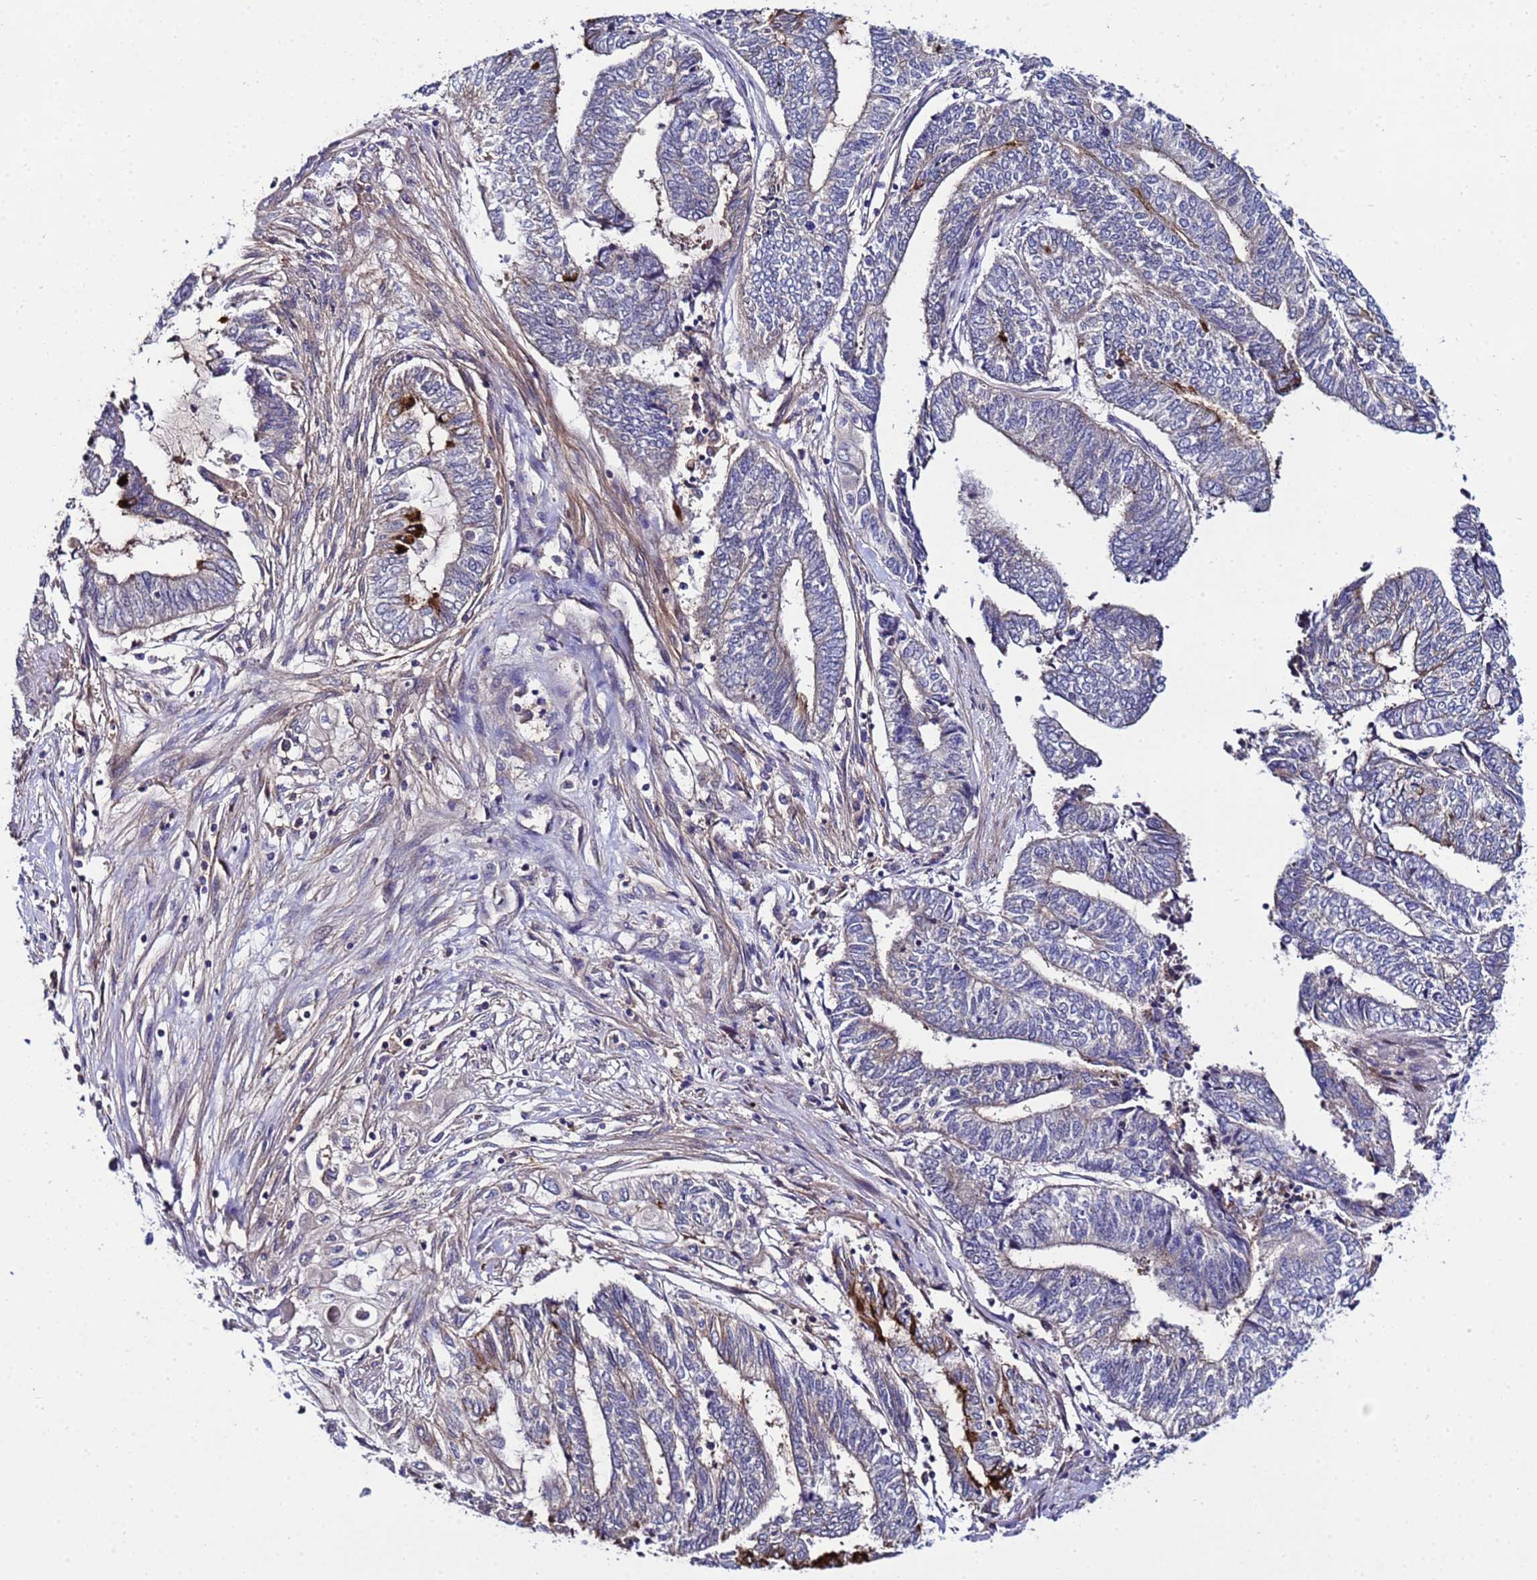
{"staining": {"intensity": "strong", "quantity": "<25%", "location": "cytoplasmic/membranous"}, "tissue": "endometrial cancer", "cell_type": "Tumor cells", "image_type": "cancer", "snomed": [{"axis": "morphology", "description": "Adenocarcinoma, NOS"}, {"axis": "topography", "description": "Uterus"}, {"axis": "topography", "description": "Endometrium"}], "caption": "Strong cytoplasmic/membranous staining for a protein is identified in approximately <25% of tumor cells of adenocarcinoma (endometrial) using IHC.", "gene": "PLXDC2", "patient": {"sex": "female", "age": 70}}